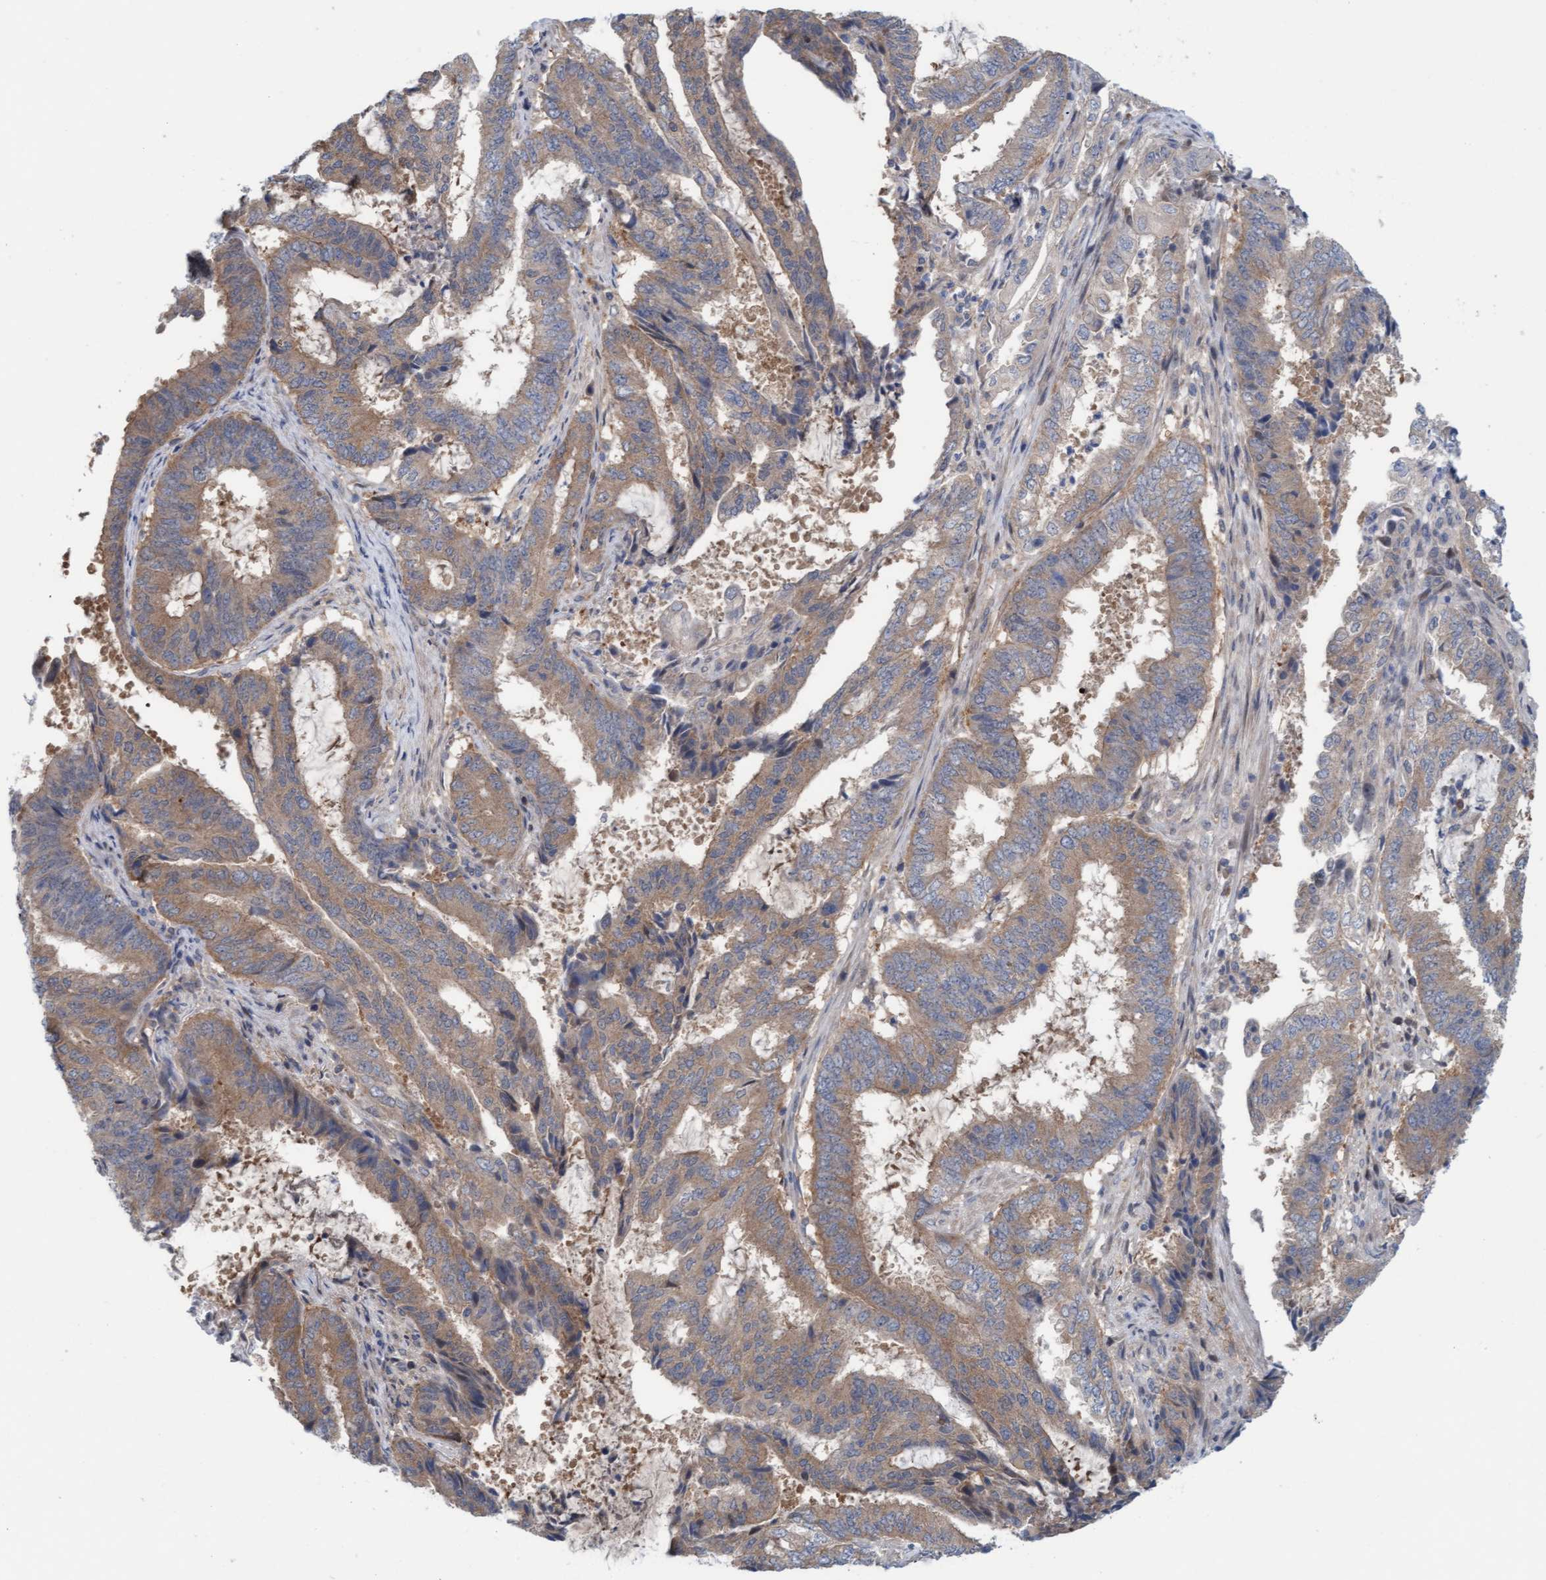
{"staining": {"intensity": "moderate", "quantity": ">75%", "location": "cytoplasmic/membranous"}, "tissue": "endometrial cancer", "cell_type": "Tumor cells", "image_type": "cancer", "snomed": [{"axis": "morphology", "description": "Adenocarcinoma, NOS"}, {"axis": "topography", "description": "Endometrium"}], "caption": "Approximately >75% of tumor cells in adenocarcinoma (endometrial) demonstrate moderate cytoplasmic/membranous protein staining as visualized by brown immunohistochemical staining.", "gene": "KLHL25", "patient": {"sex": "female", "age": 51}}